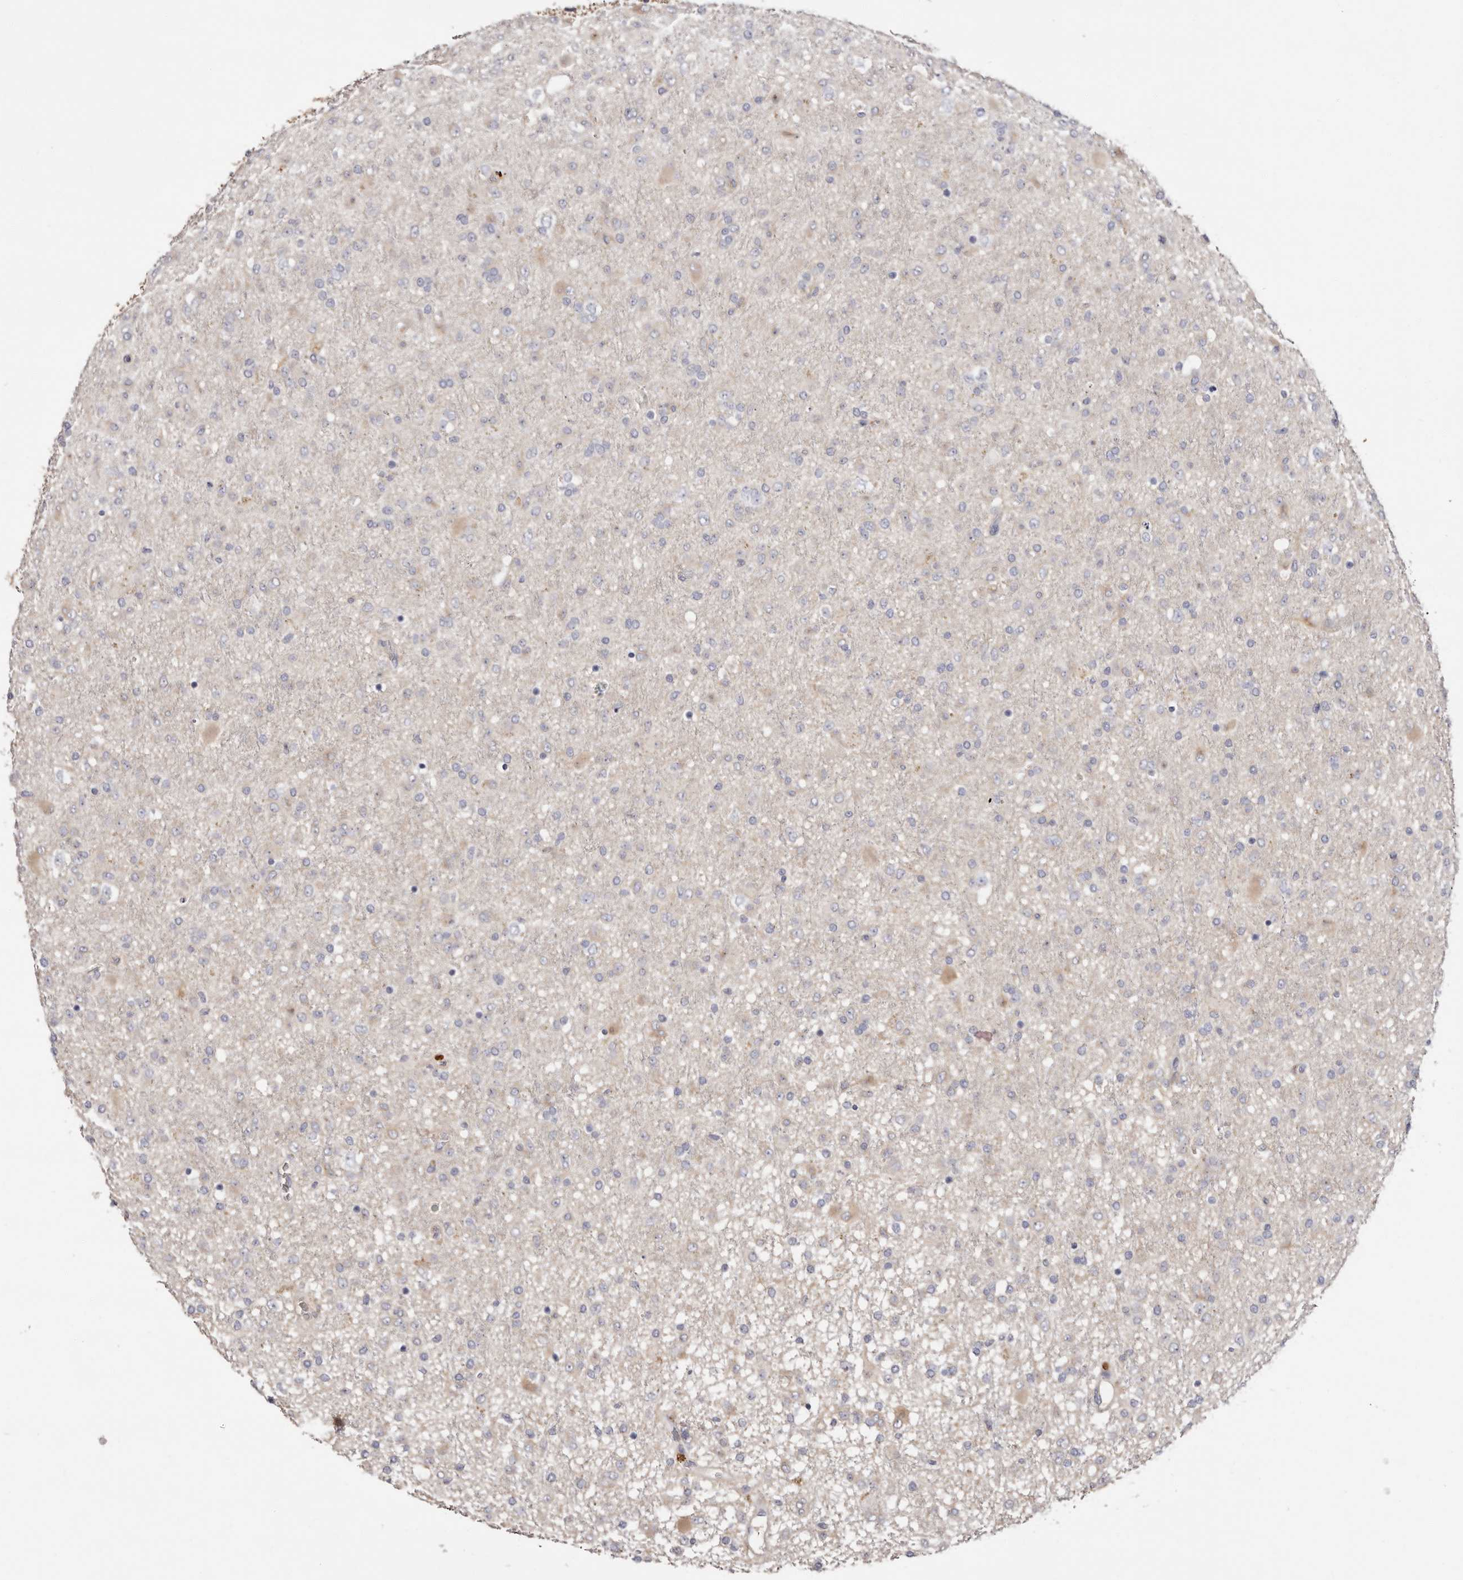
{"staining": {"intensity": "negative", "quantity": "none", "location": "none"}, "tissue": "glioma", "cell_type": "Tumor cells", "image_type": "cancer", "snomed": [{"axis": "morphology", "description": "Glioma, malignant, Low grade"}, {"axis": "topography", "description": "Brain"}], "caption": "High magnification brightfield microscopy of malignant glioma (low-grade) stained with DAB (3,3'-diaminobenzidine) (brown) and counterstained with hematoxylin (blue): tumor cells show no significant positivity.", "gene": "STK16", "patient": {"sex": "male", "age": 65}}